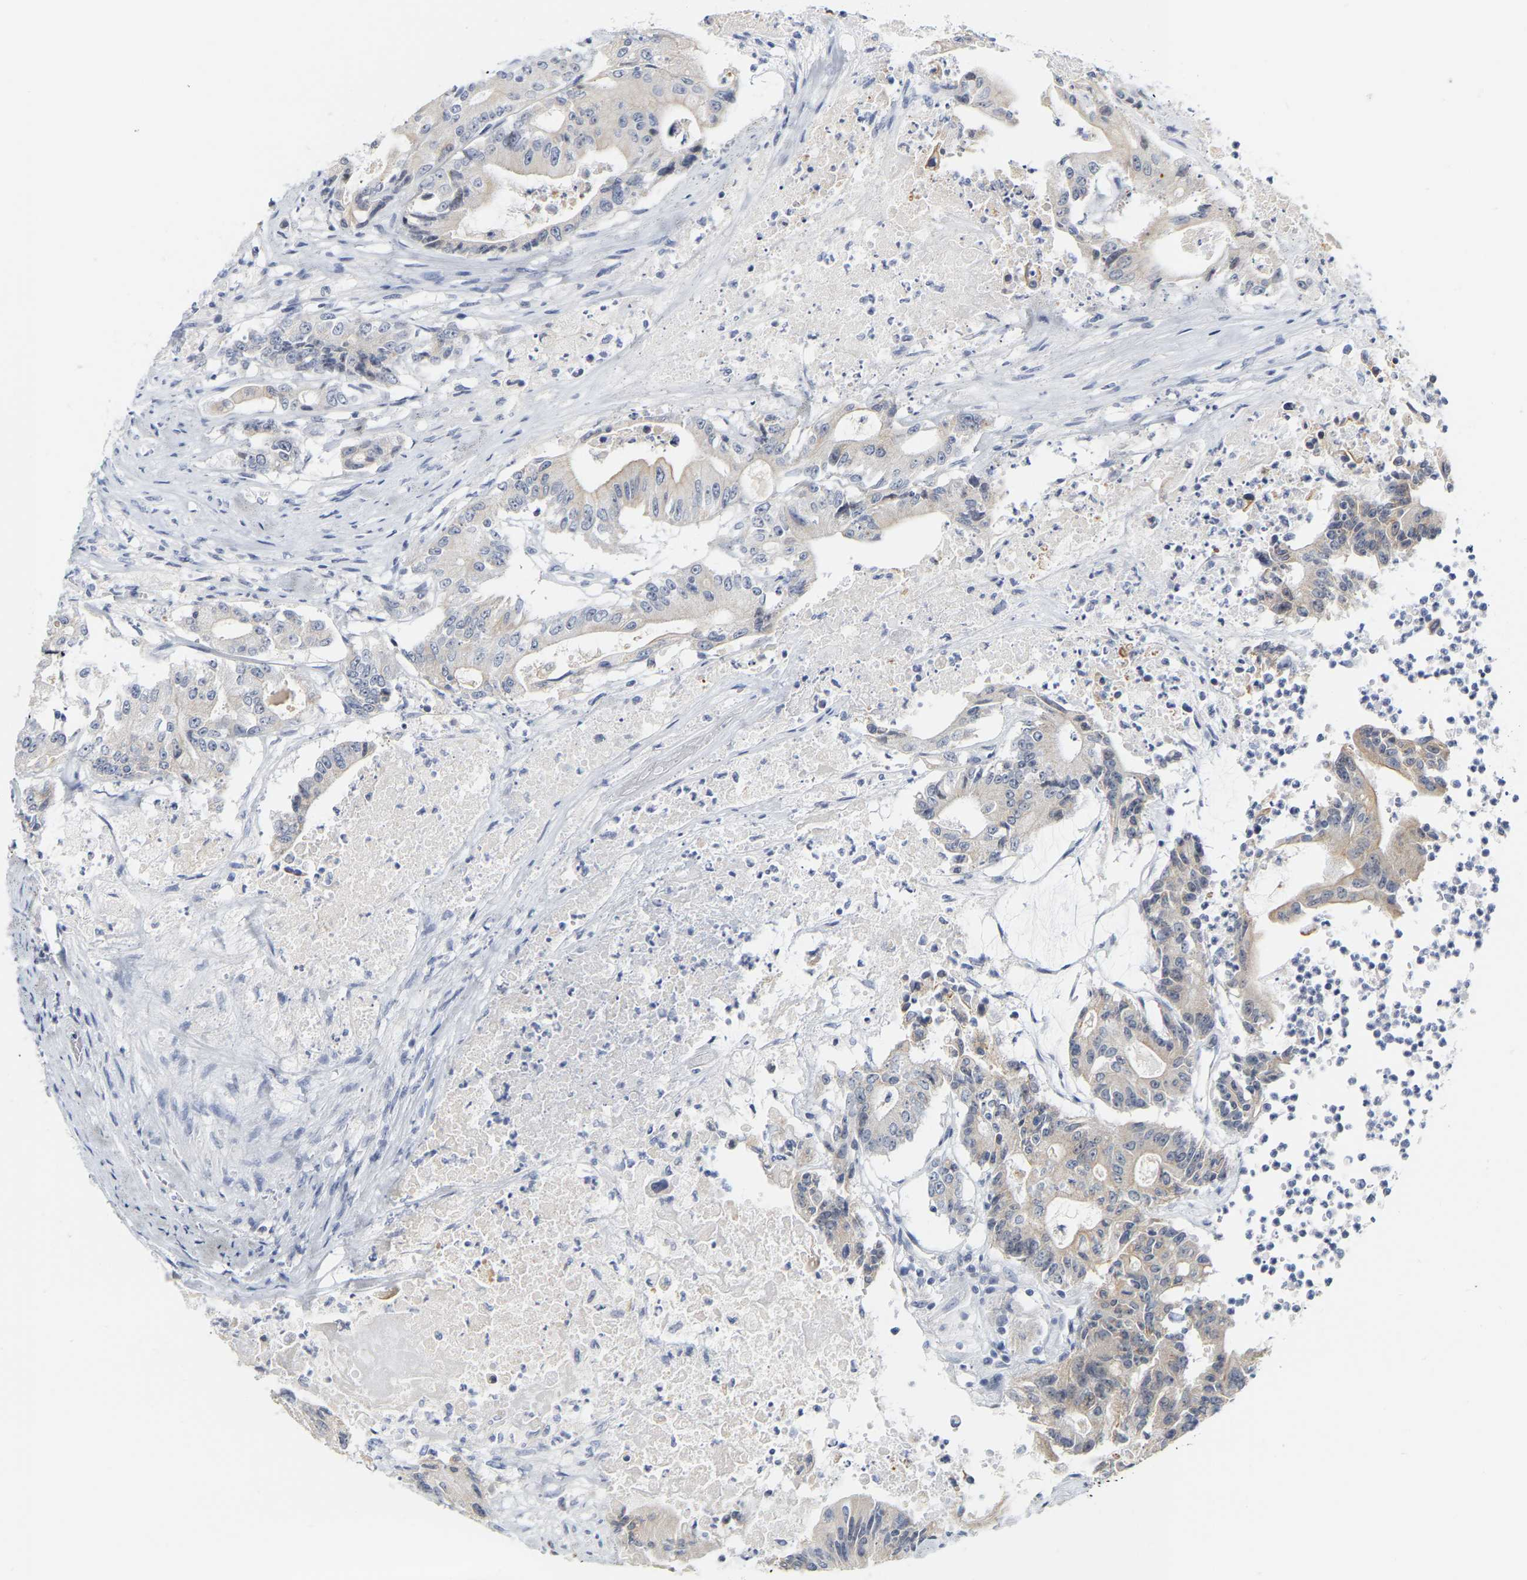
{"staining": {"intensity": "weak", "quantity": "<25%", "location": "cytoplasmic/membranous"}, "tissue": "colorectal cancer", "cell_type": "Tumor cells", "image_type": "cancer", "snomed": [{"axis": "morphology", "description": "Adenocarcinoma, NOS"}, {"axis": "topography", "description": "Colon"}], "caption": "This image is of colorectal cancer stained with immunohistochemistry to label a protein in brown with the nuclei are counter-stained blue. There is no positivity in tumor cells.", "gene": "KRT76", "patient": {"sex": "female", "age": 77}}